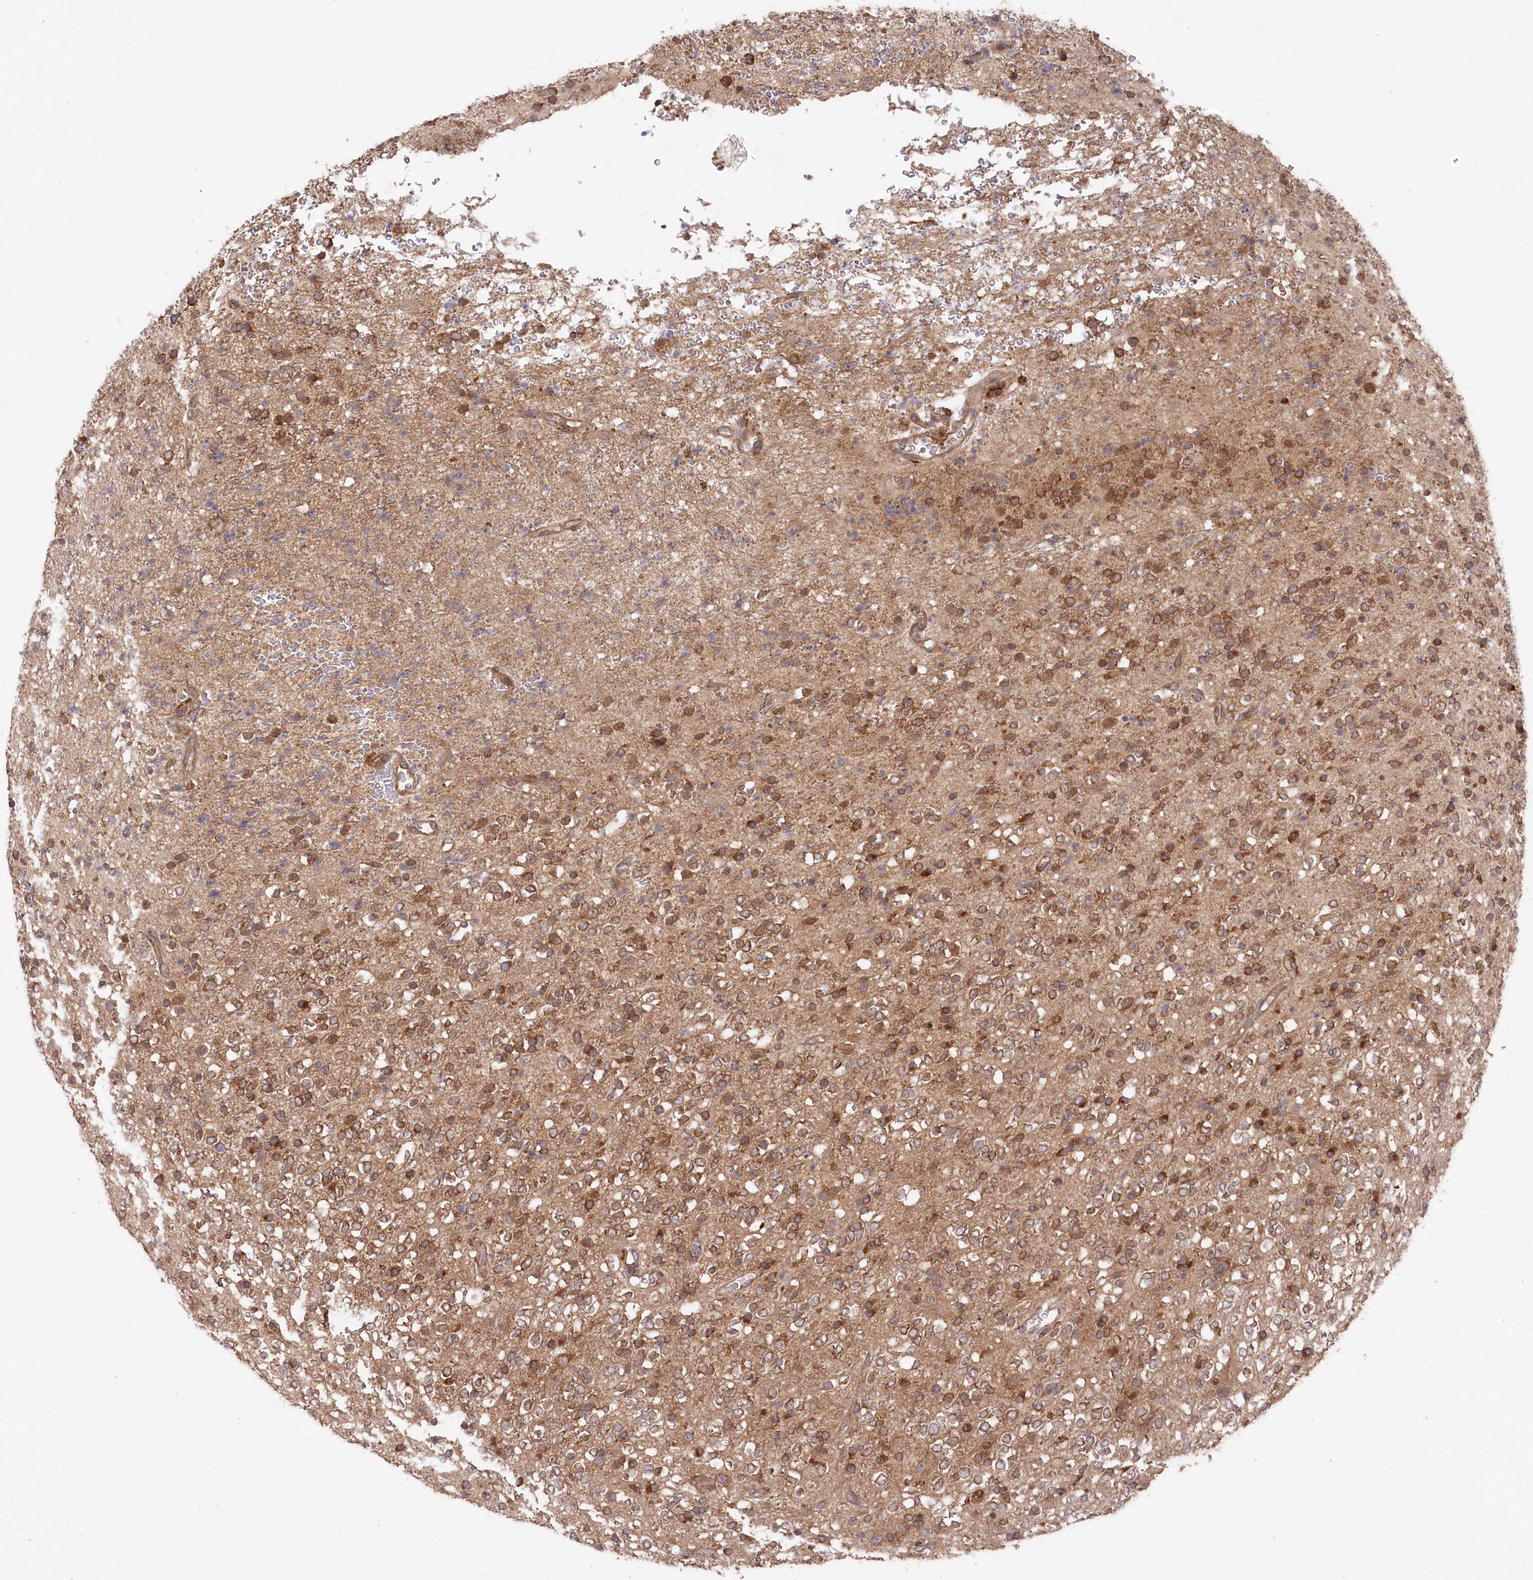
{"staining": {"intensity": "moderate", "quantity": "25%-75%", "location": "cytoplasmic/membranous"}, "tissue": "glioma", "cell_type": "Tumor cells", "image_type": "cancer", "snomed": [{"axis": "morphology", "description": "Glioma, malignant, High grade"}, {"axis": "topography", "description": "Brain"}], "caption": "An image showing moderate cytoplasmic/membranous expression in about 25%-75% of tumor cells in malignant high-grade glioma, as visualized by brown immunohistochemical staining.", "gene": "PPP1R21", "patient": {"sex": "male", "age": 34}}